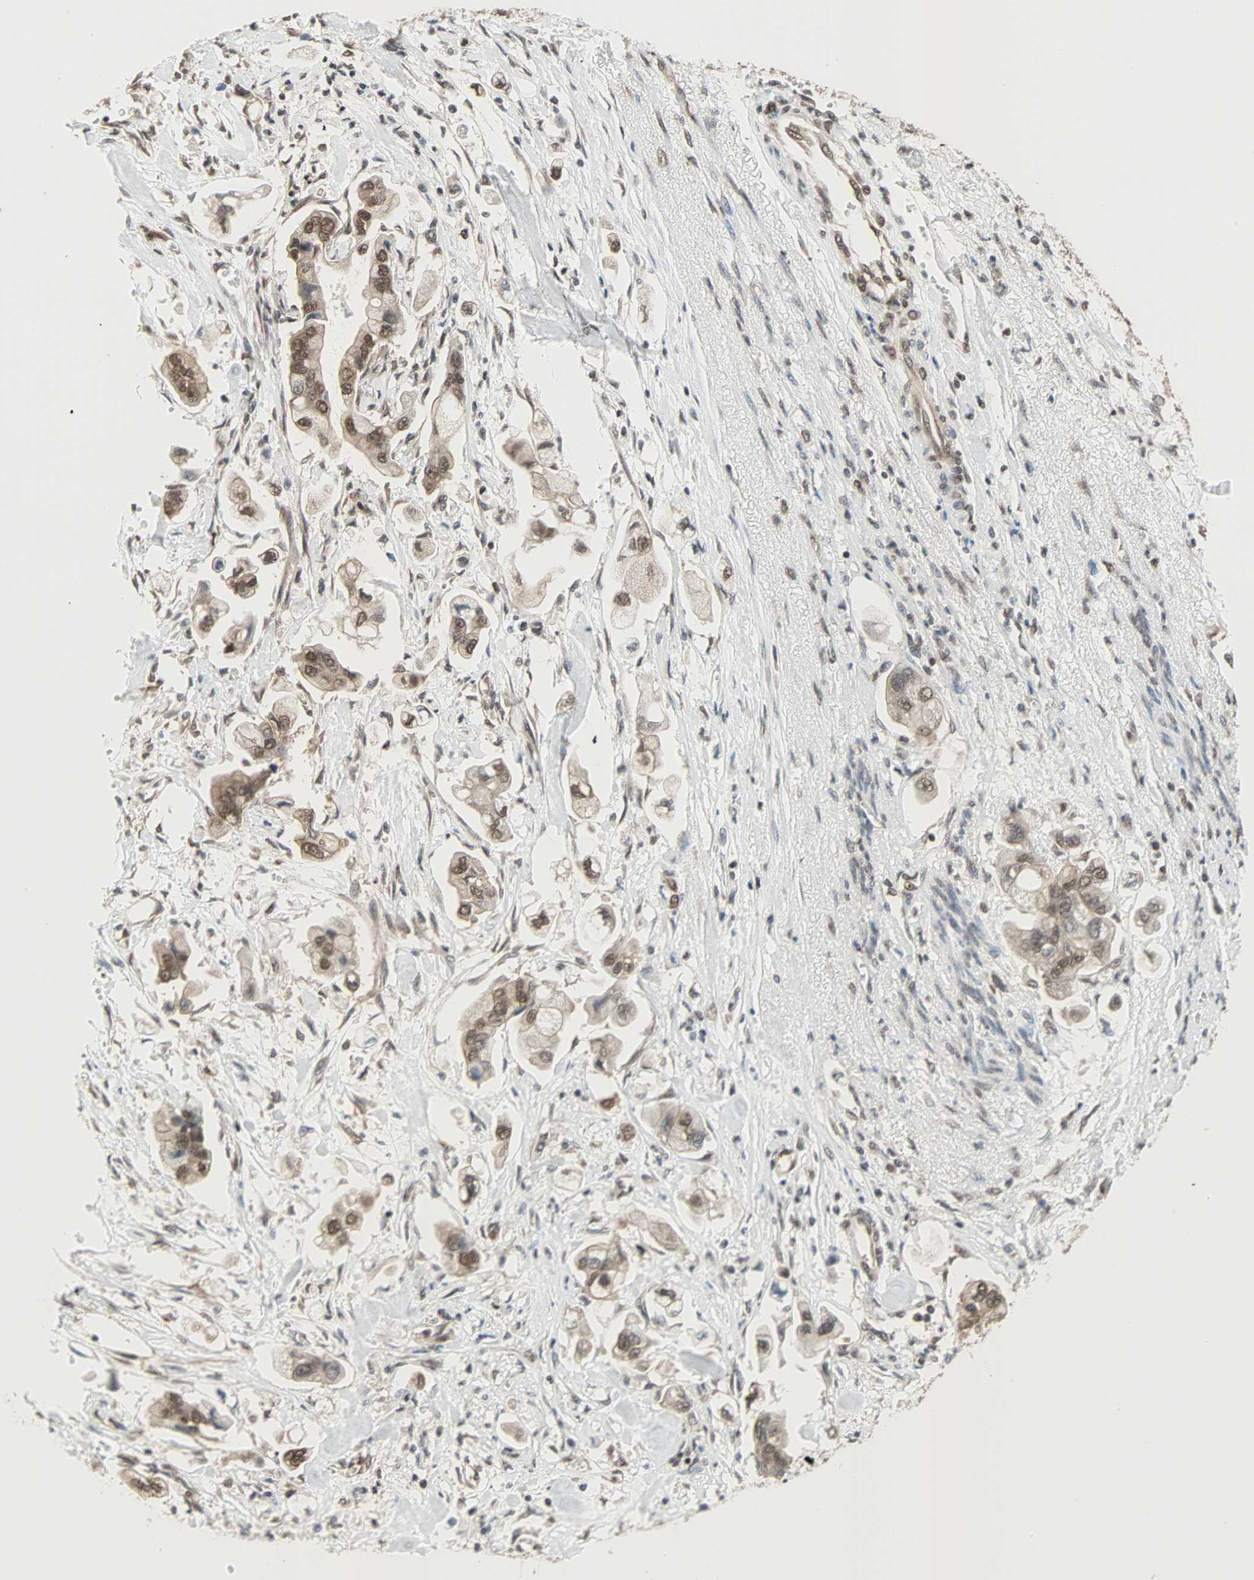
{"staining": {"intensity": "moderate", "quantity": ">75%", "location": "nuclear"}, "tissue": "stomach cancer", "cell_type": "Tumor cells", "image_type": "cancer", "snomed": [{"axis": "morphology", "description": "Adenocarcinoma, NOS"}, {"axis": "topography", "description": "Stomach"}], "caption": "Tumor cells exhibit moderate nuclear expression in about >75% of cells in stomach adenocarcinoma.", "gene": "DAZAP1", "patient": {"sex": "male", "age": 62}}